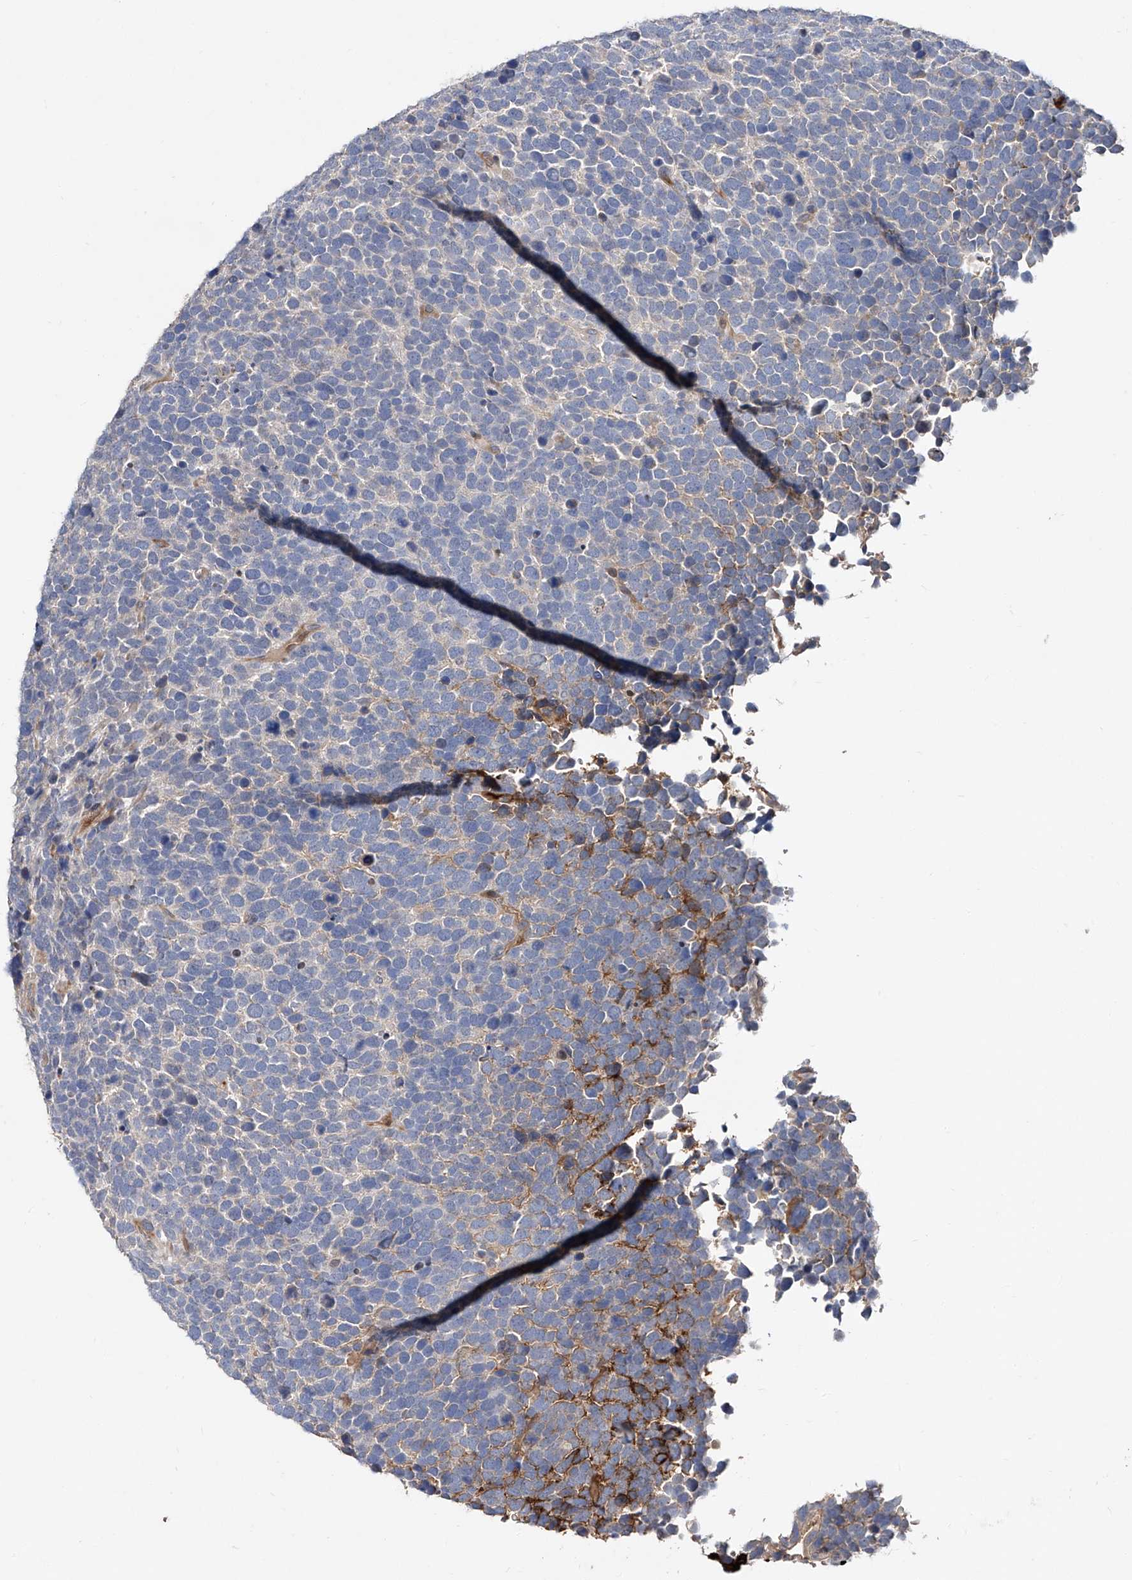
{"staining": {"intensity": "negative", "quantity": "none", "location": "none"}, "tissue": "urothelial cancer", "cell_type": "Tumor cells", "image_type": "cancer", "snomed": [{"axis": "morphology", "description": "Urothelial carcinoma, High grade"}, {"axis": "topography", "description": "Urinary bladder"}], "caption": "The immunohistochemistry image has no significant expression in tumor cells of urothelial cancer tissue.", "gene": "FUCA2", "patient": {"sex": "female", "age": 82}}